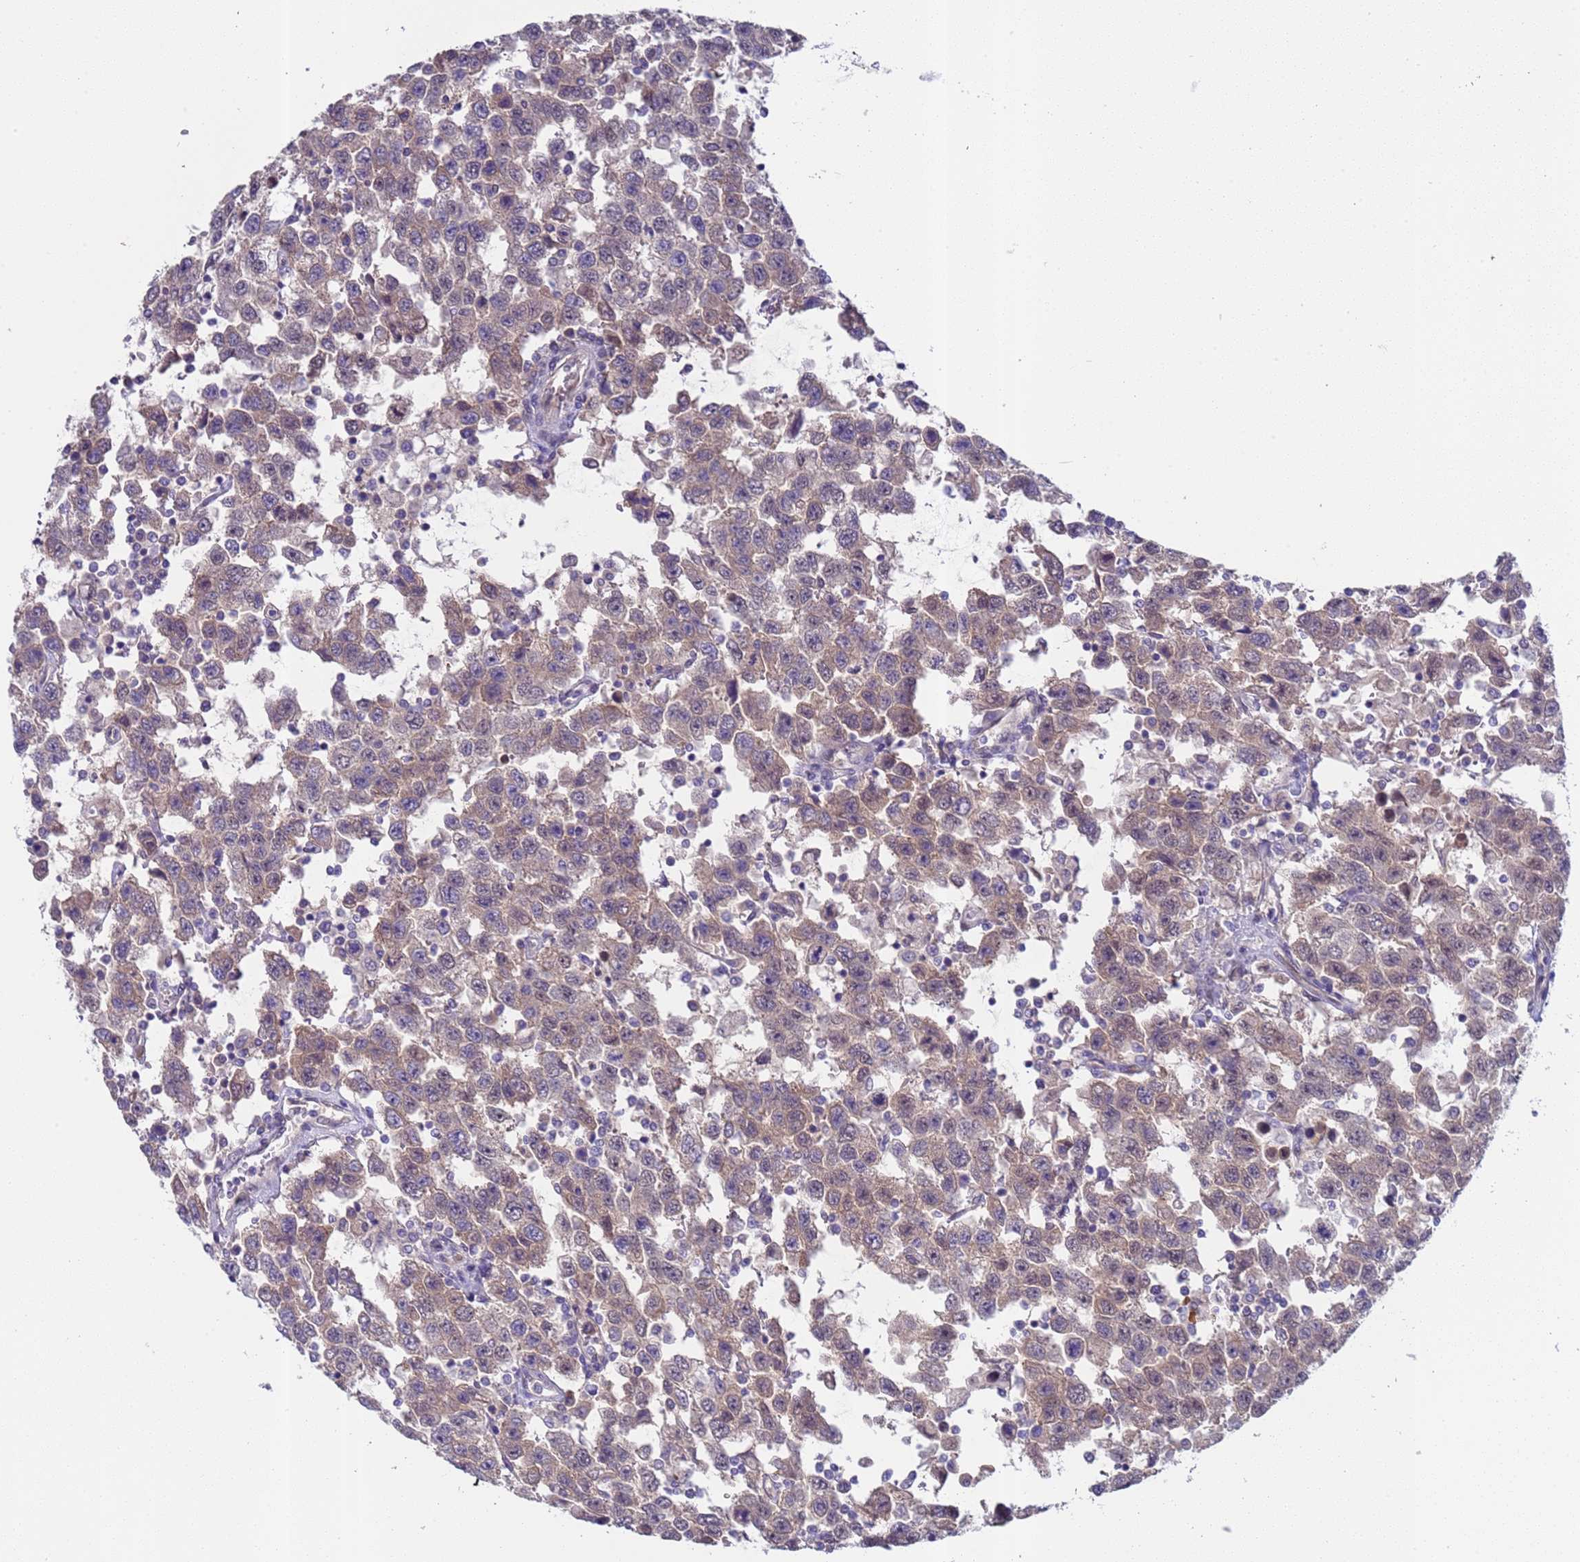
{"staining": {"intensity": "moderate", "quantity": ">75%", "location": "cytoplasmic/membranous"}, "tissue": "testis cancer", "cell_type": "Tumor cells", "image_type": "cancer", "snomed": [{"axis": "morphology", "description": "Seminoma, NOS"}, {"axis": "topography", "description": "Testis"}], "caption": "About >75% of tumor cells in human testis cancer (seminoma) reveal moderate cytoplasmic/membranous protein positivity as visualized by brown immunohistochemical staining.", "gene": "TRMT10A", "patient": {"sex": "male", "age": 41}}